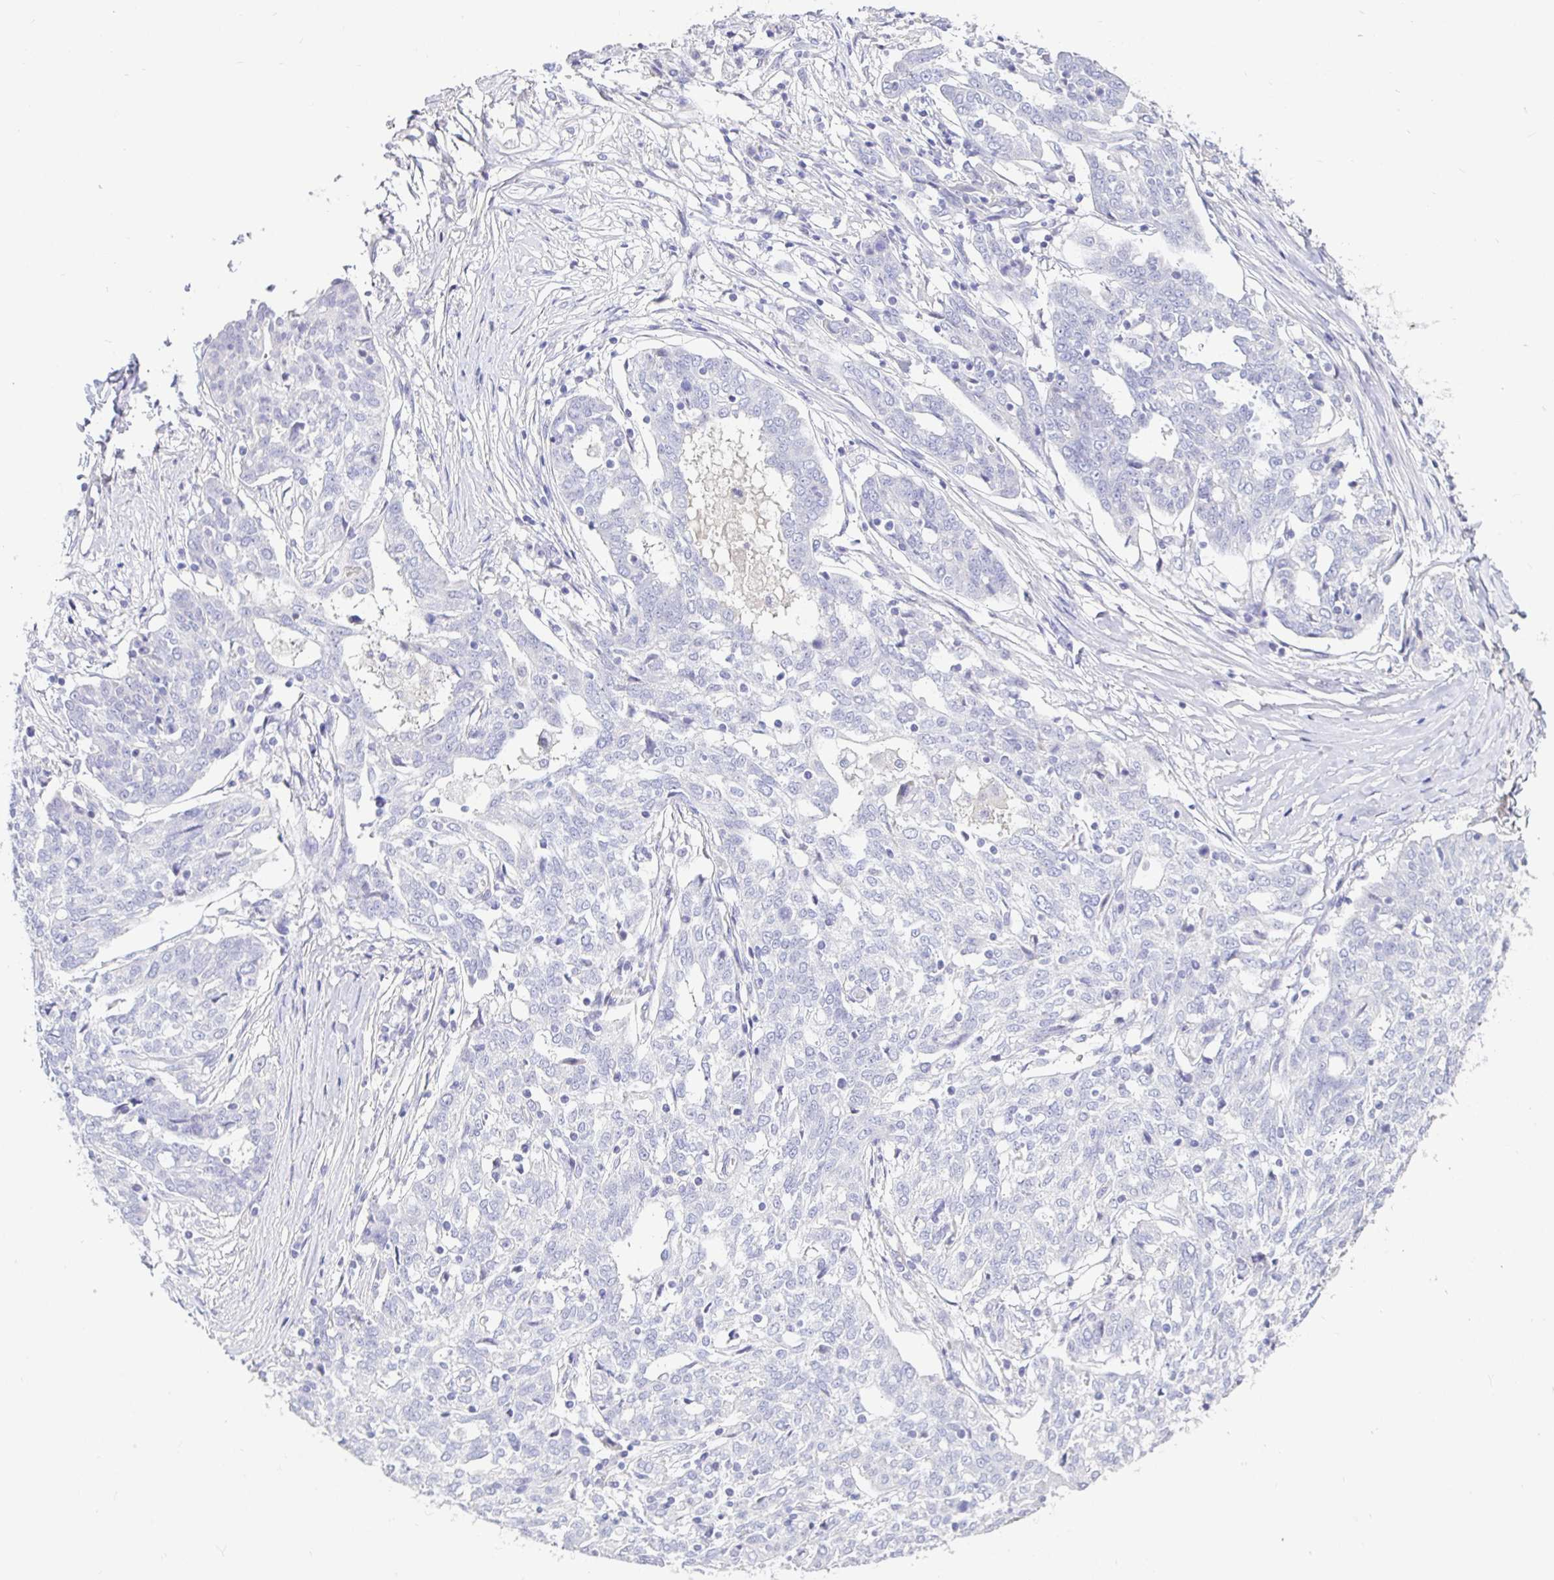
{"staining": {"intensity": "negative", "quantity": "none", "location": "none"}, "tissue": "ovarian cancer", "cell_type": "Tumor cells", "image_type": "cancer", "snomed": [{"axis": "morphology", "description": "Cystadenocarcinoma, serous, NOS"}, {"axis": "topography", "description": "Ovary"}], "caption": "Photomicrograph shows no protein expression in tumor cells of serous cystadenocarcinoma (ovarian) tissue.", "gene": "TPTE", "patient": {"sex": "female", "age": 67}}